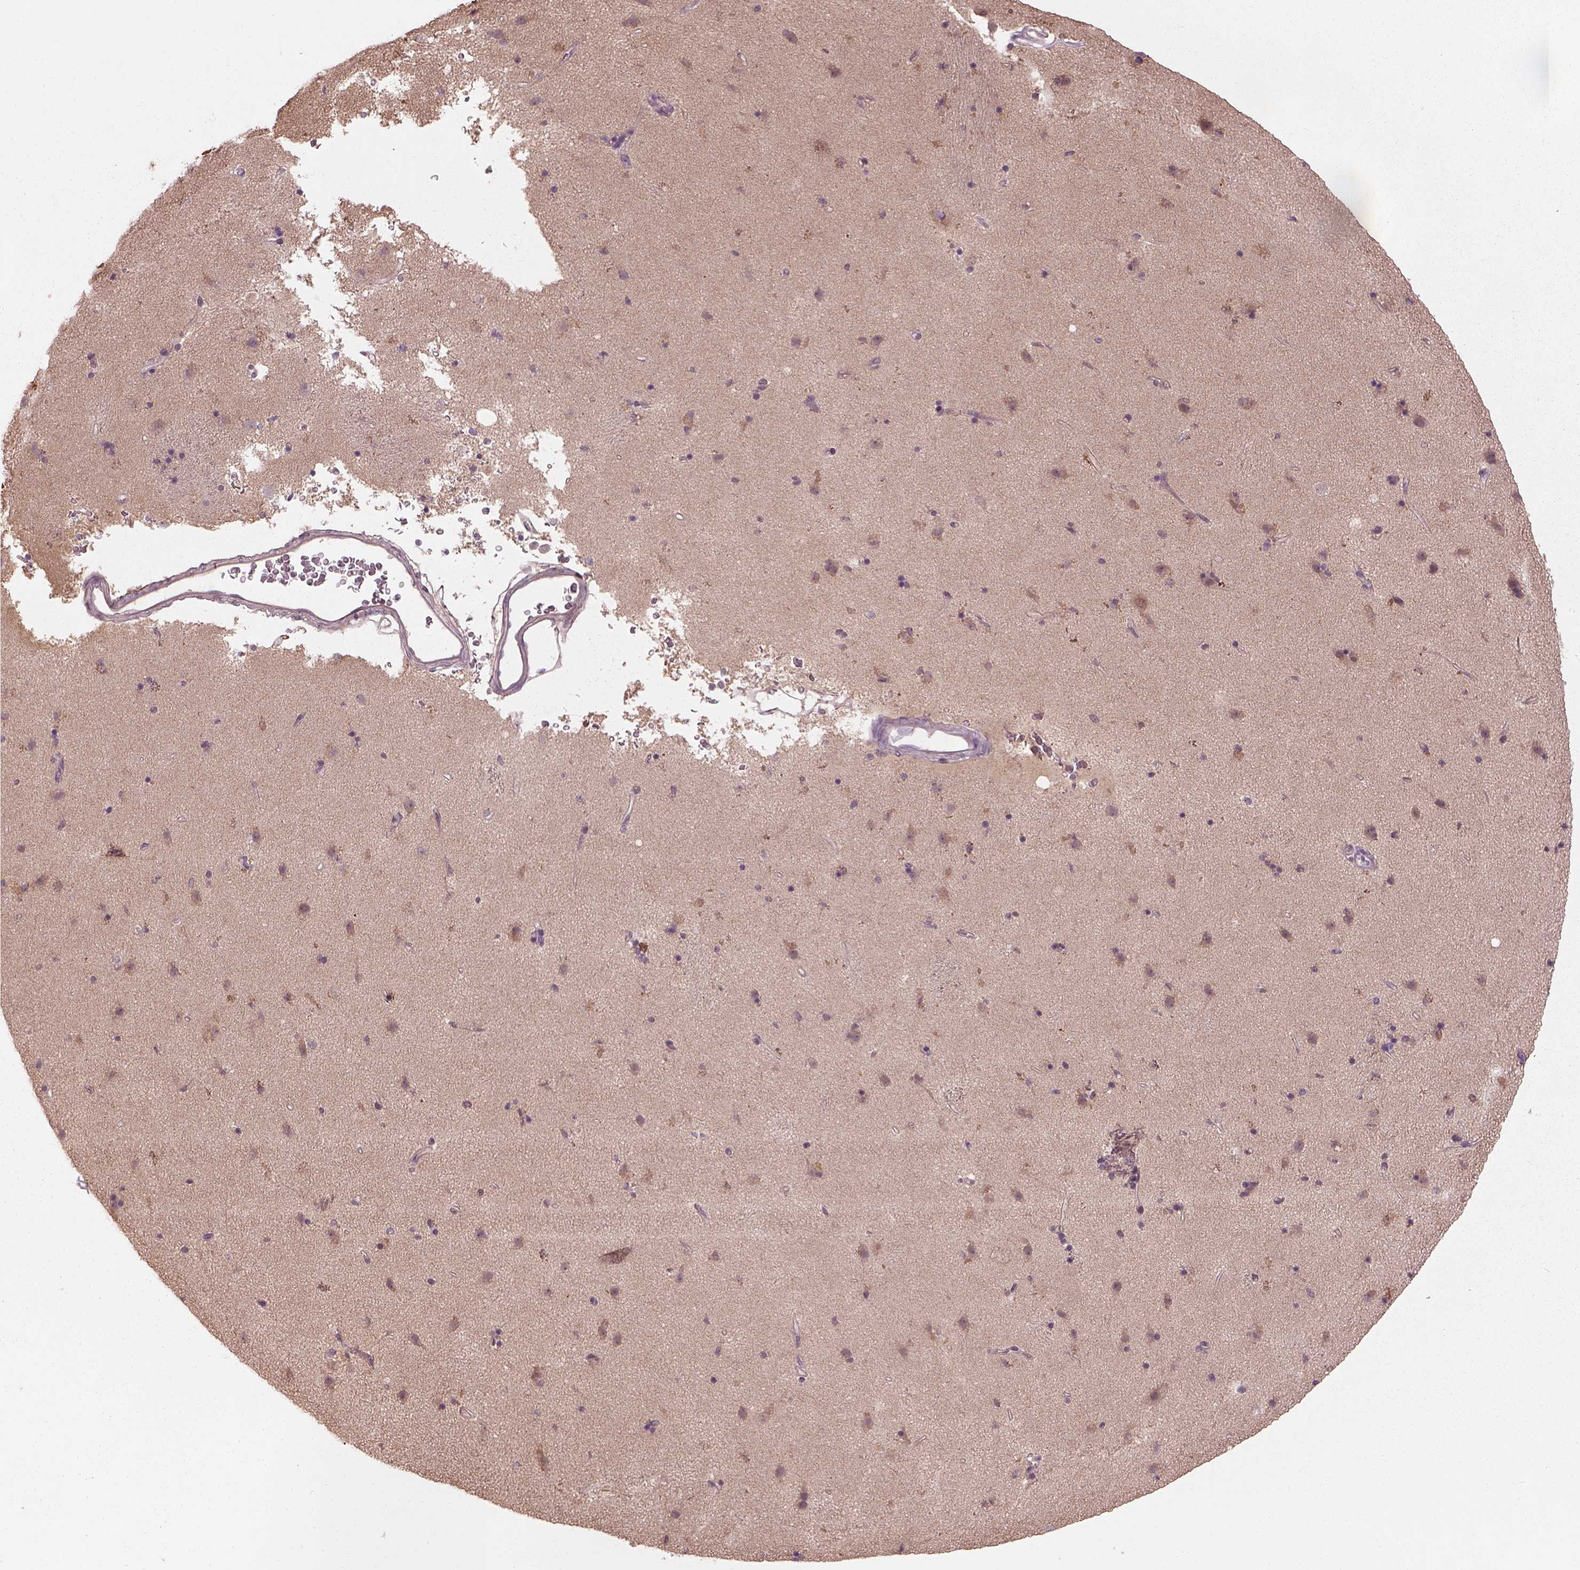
{"staining": {"intensity": "negative", "quantity": "none", "location": "none"}, "tissue": "caudate", "cell_type": "Glial cells", "image_type": "normal", "snomed": [{"axis": "morphology", "description": "Normal tissue, NOS"}, {"axis": "topography", "description": "Lateral ventricle wall"}], "caption": "High power microscopy photomicrograph of an immunohistochemistry histopathology image of benign caudate, revealing no significant positivity in glial cells.", "gene": "GDNF", "patient": {"sex": "female", "age": 71}}